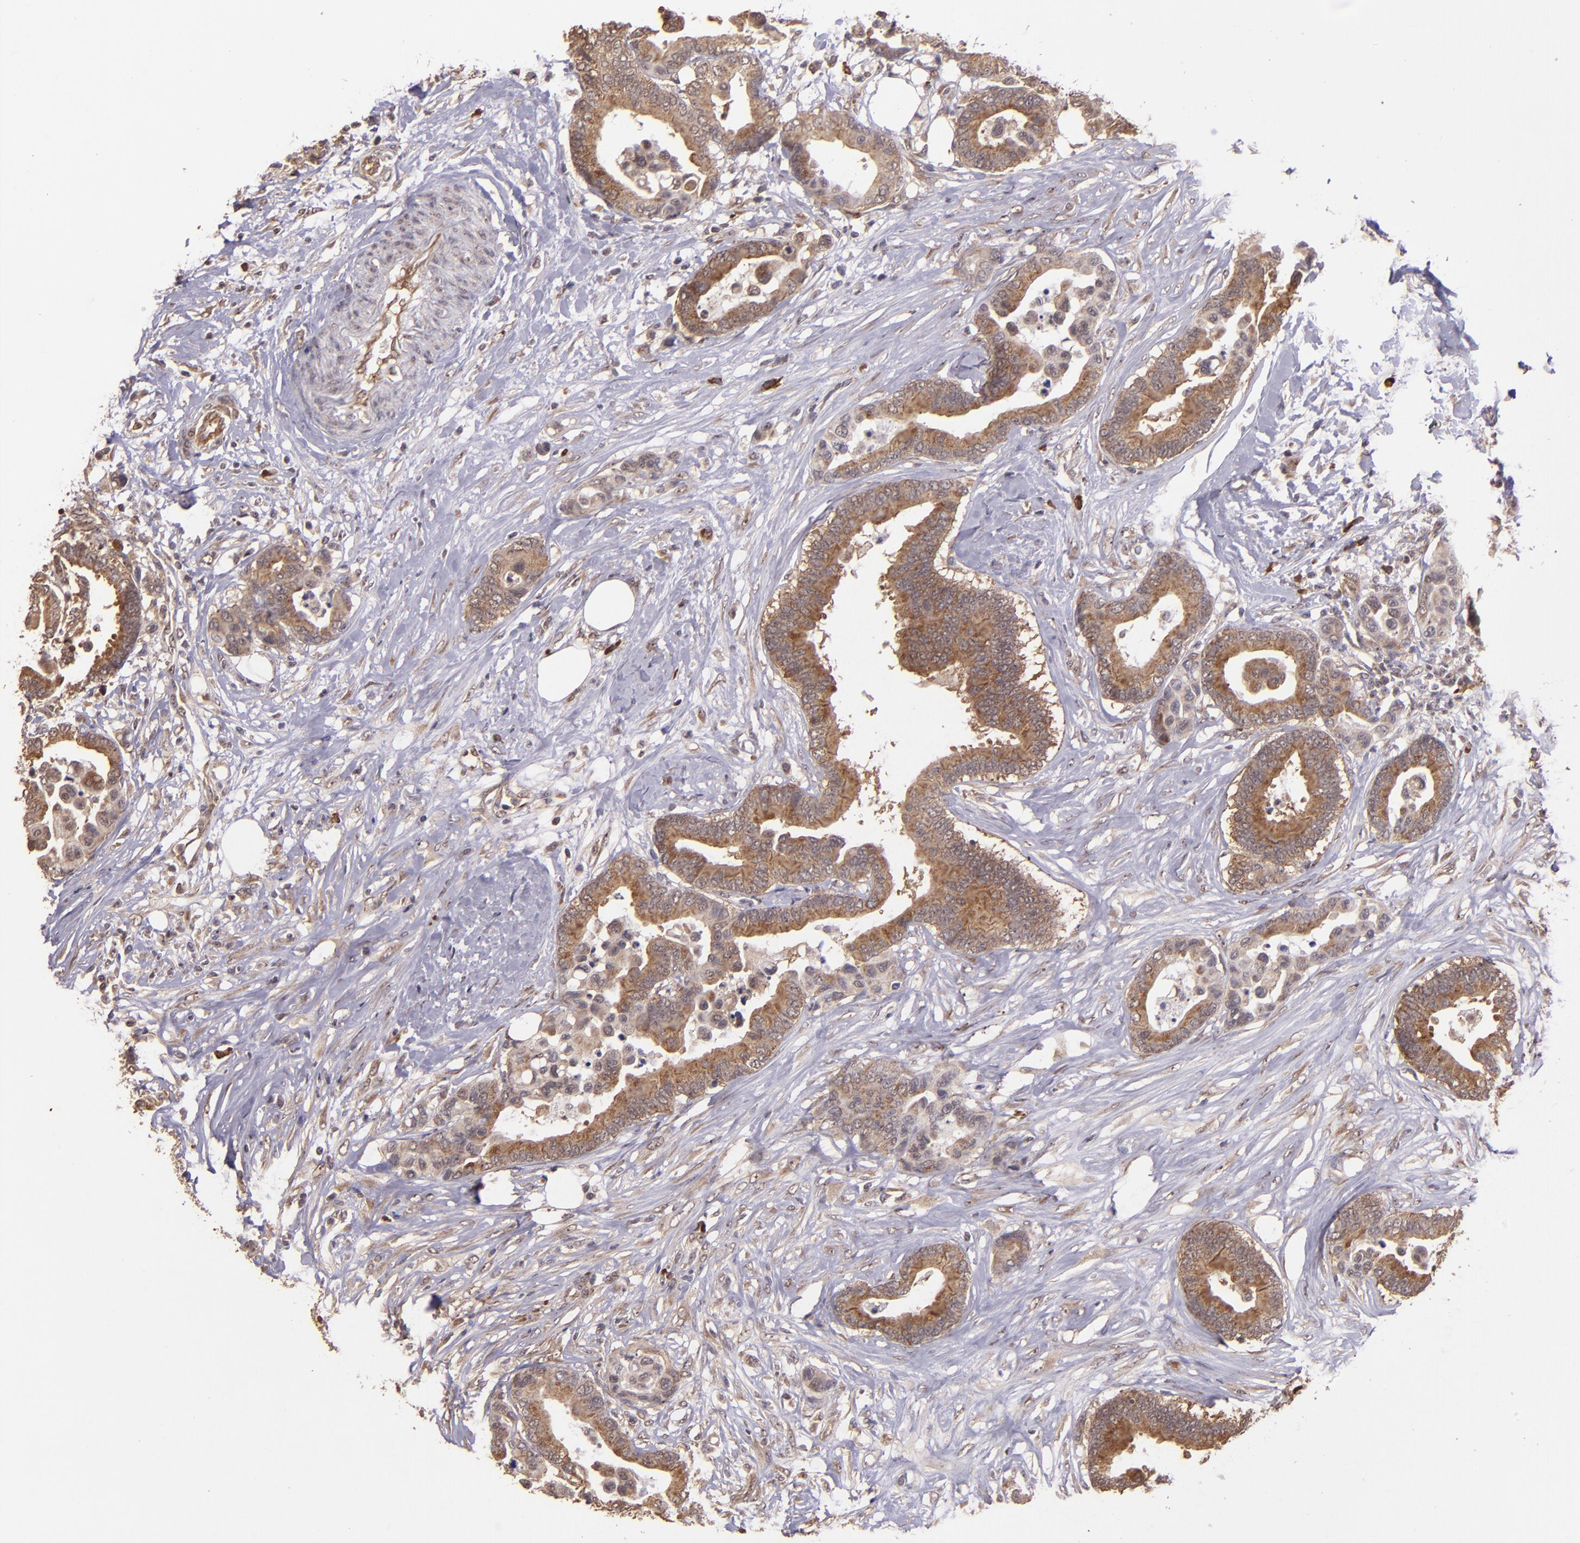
{"staining": {"intensity": "strong", "quantity": ">75%", "location": "cytoplasmic/membranous"}, "tissue": "colorectal cancer", "cell_type": "Tumor cells", "image_type": "cancer", "snomed": [{"axis": "morphology", "description": "Adenocarcinoma, NOS"}, {"axis": "topography", "description": "Colon"}], "caption": "Tumor cells display high levels of strong cytoplasmic/membranous positivity in about >75% of cells in human adenocarcinoma (colorectal).", "gene": "USP51", "patient": {"sex": "male", "age": 82}}